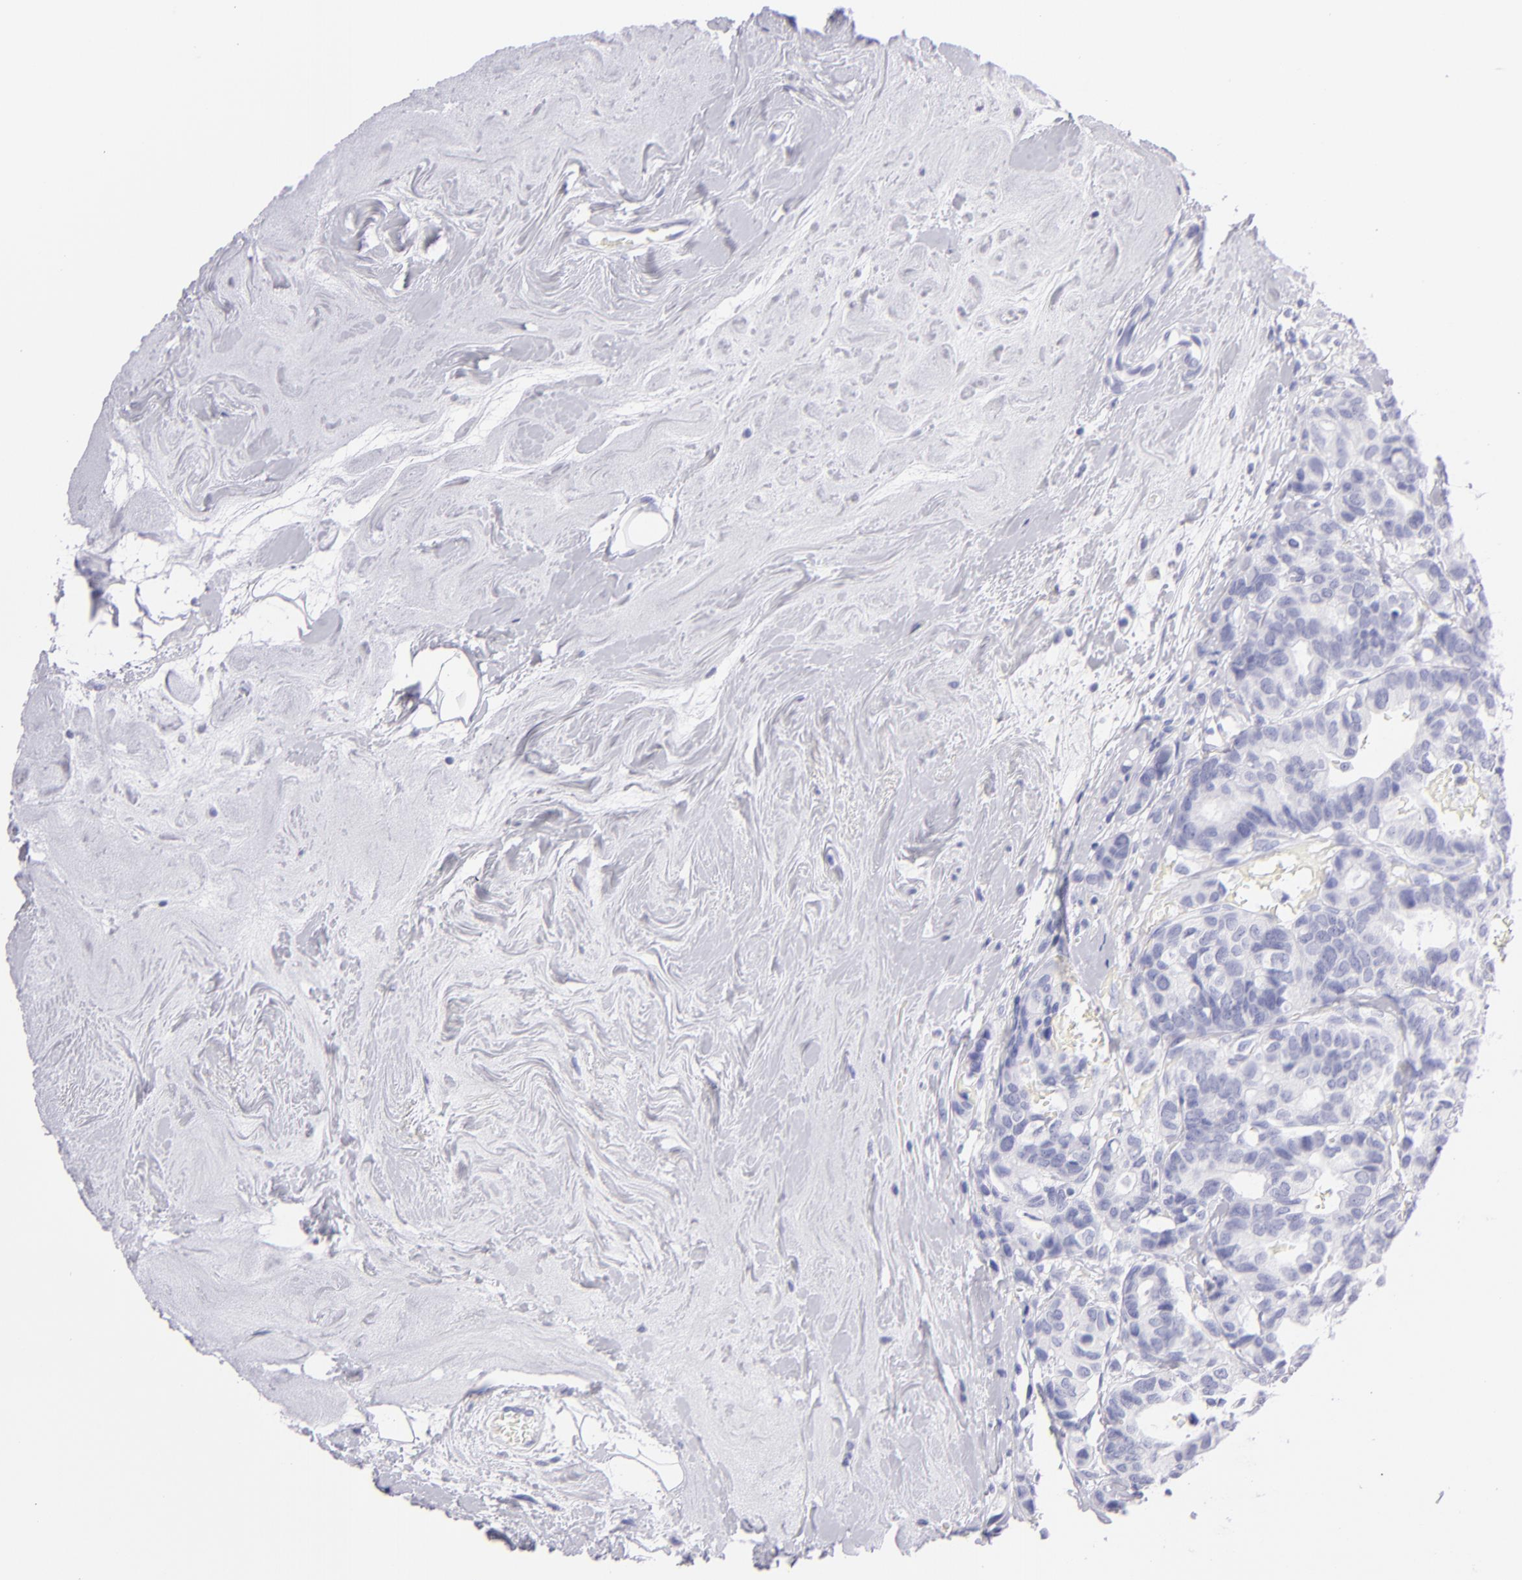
{"staining": {"intensity": "negative", "quantity": "none", "location": "none"}, "tissue": "breast cancer", "cell_type": "Tumor cells", "image_type": "cancer", "snomed": [{"axis": "morphology", "description": "Duct carcinoma"}, {"axis": "topography", "description": "Breast"}], "caption": "An IHC image of breast cancer (intraductal carcinoma) is shown. There is no staining in tumor cells of breast cancer (intraductal carcinoma). Brightfield microscopy of IHC stained with DAB (brown) and hematoxylin (blue), captured at high magnification.", "gene": "PRPH", "patient": {"sex": "female", "age": 69}}